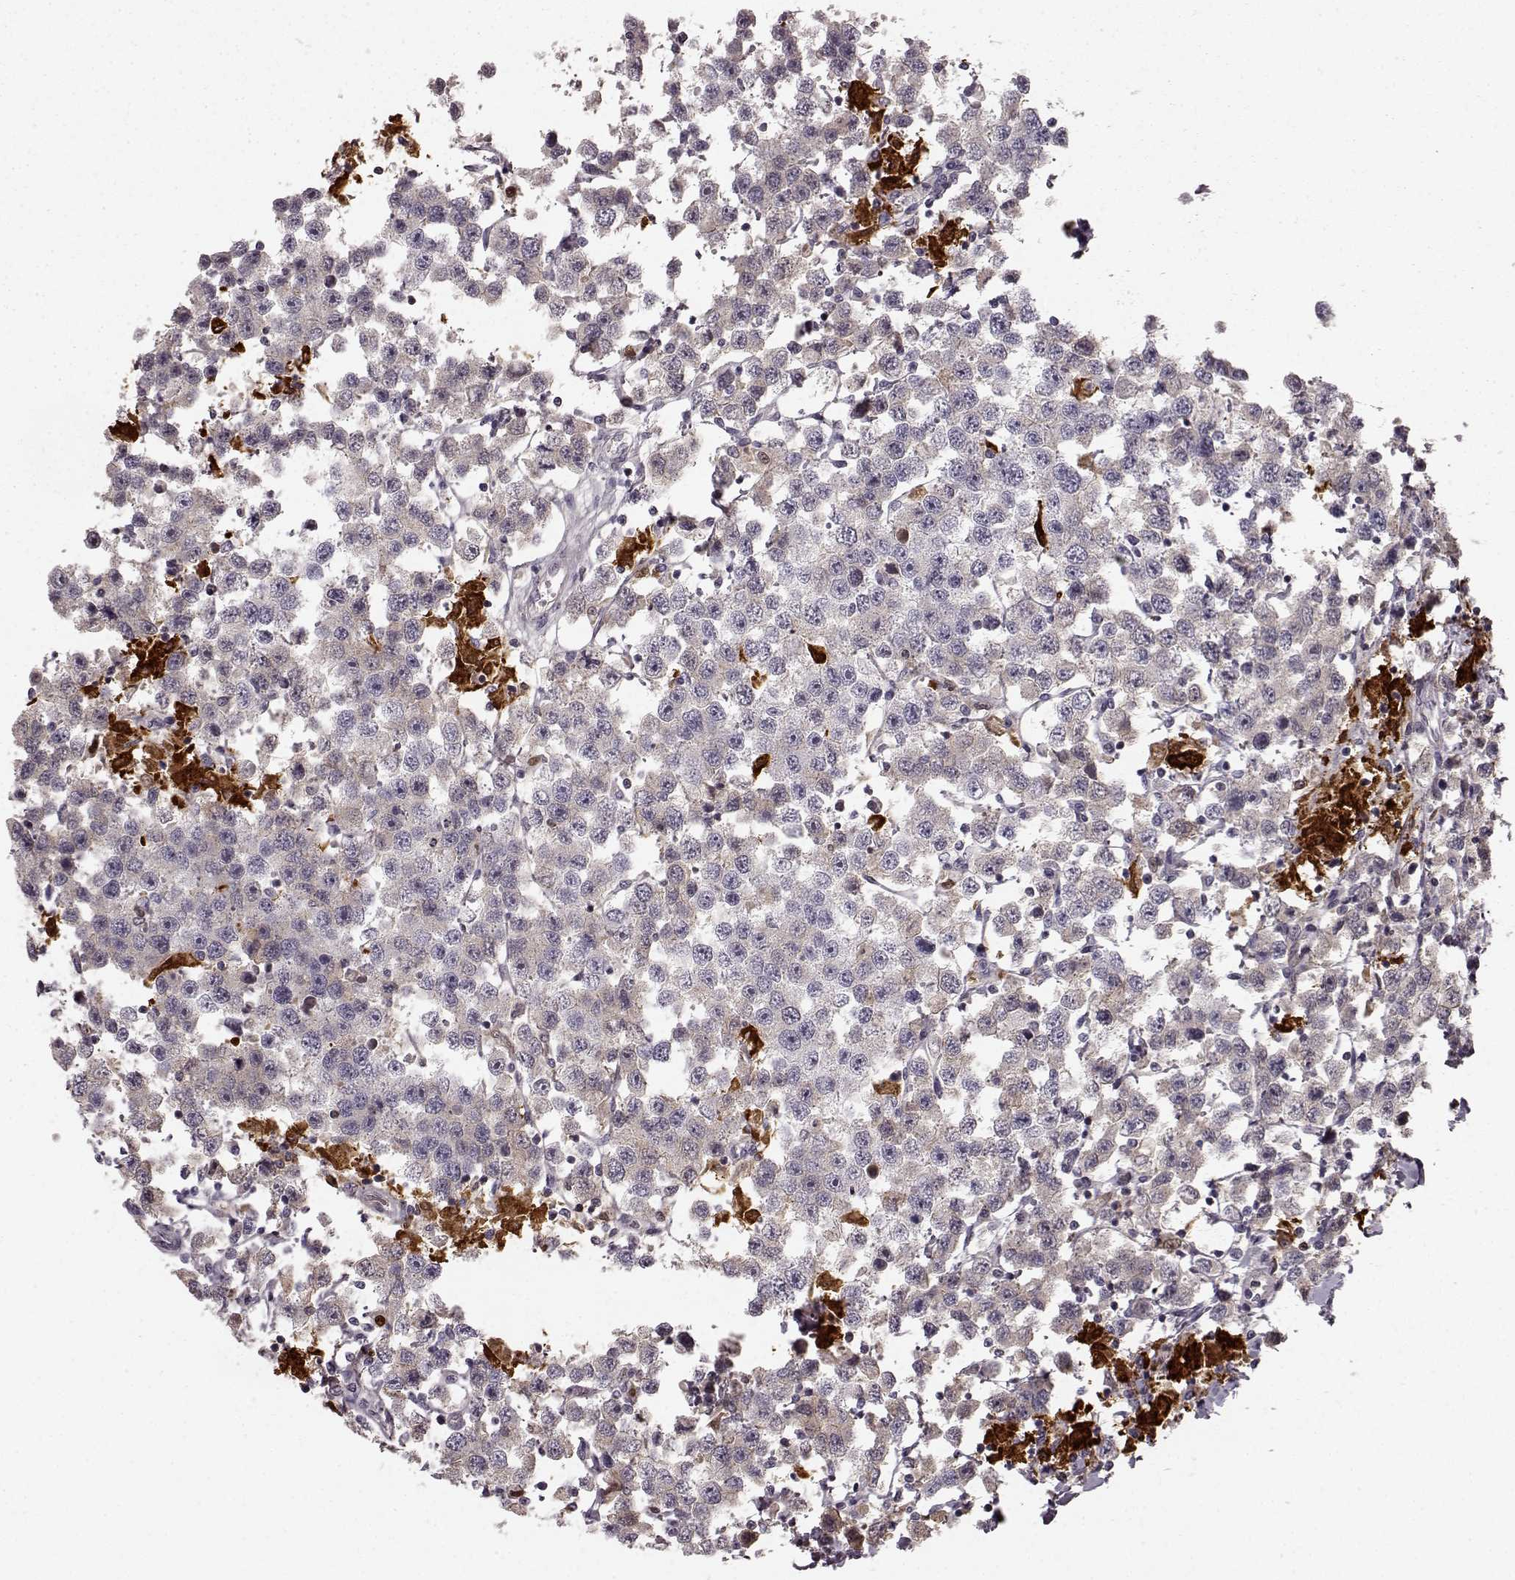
{"staining": {"intensity": "negative", "quantity": "none", "location": "none"}, "tissue": "testis cancer", "cell_type": "Tumor cells", "image_type": "cancer", "snomed": [{"axis": "morphology", "description": "Seminoma, NOS"}, {"axis": "topography", "description": "Testis"}], "caption": "Tumor cells show no significant protein expression in seminoma (testis).", "gene": "CHIT1", "patient": {"sex": "male", "age": 45}}